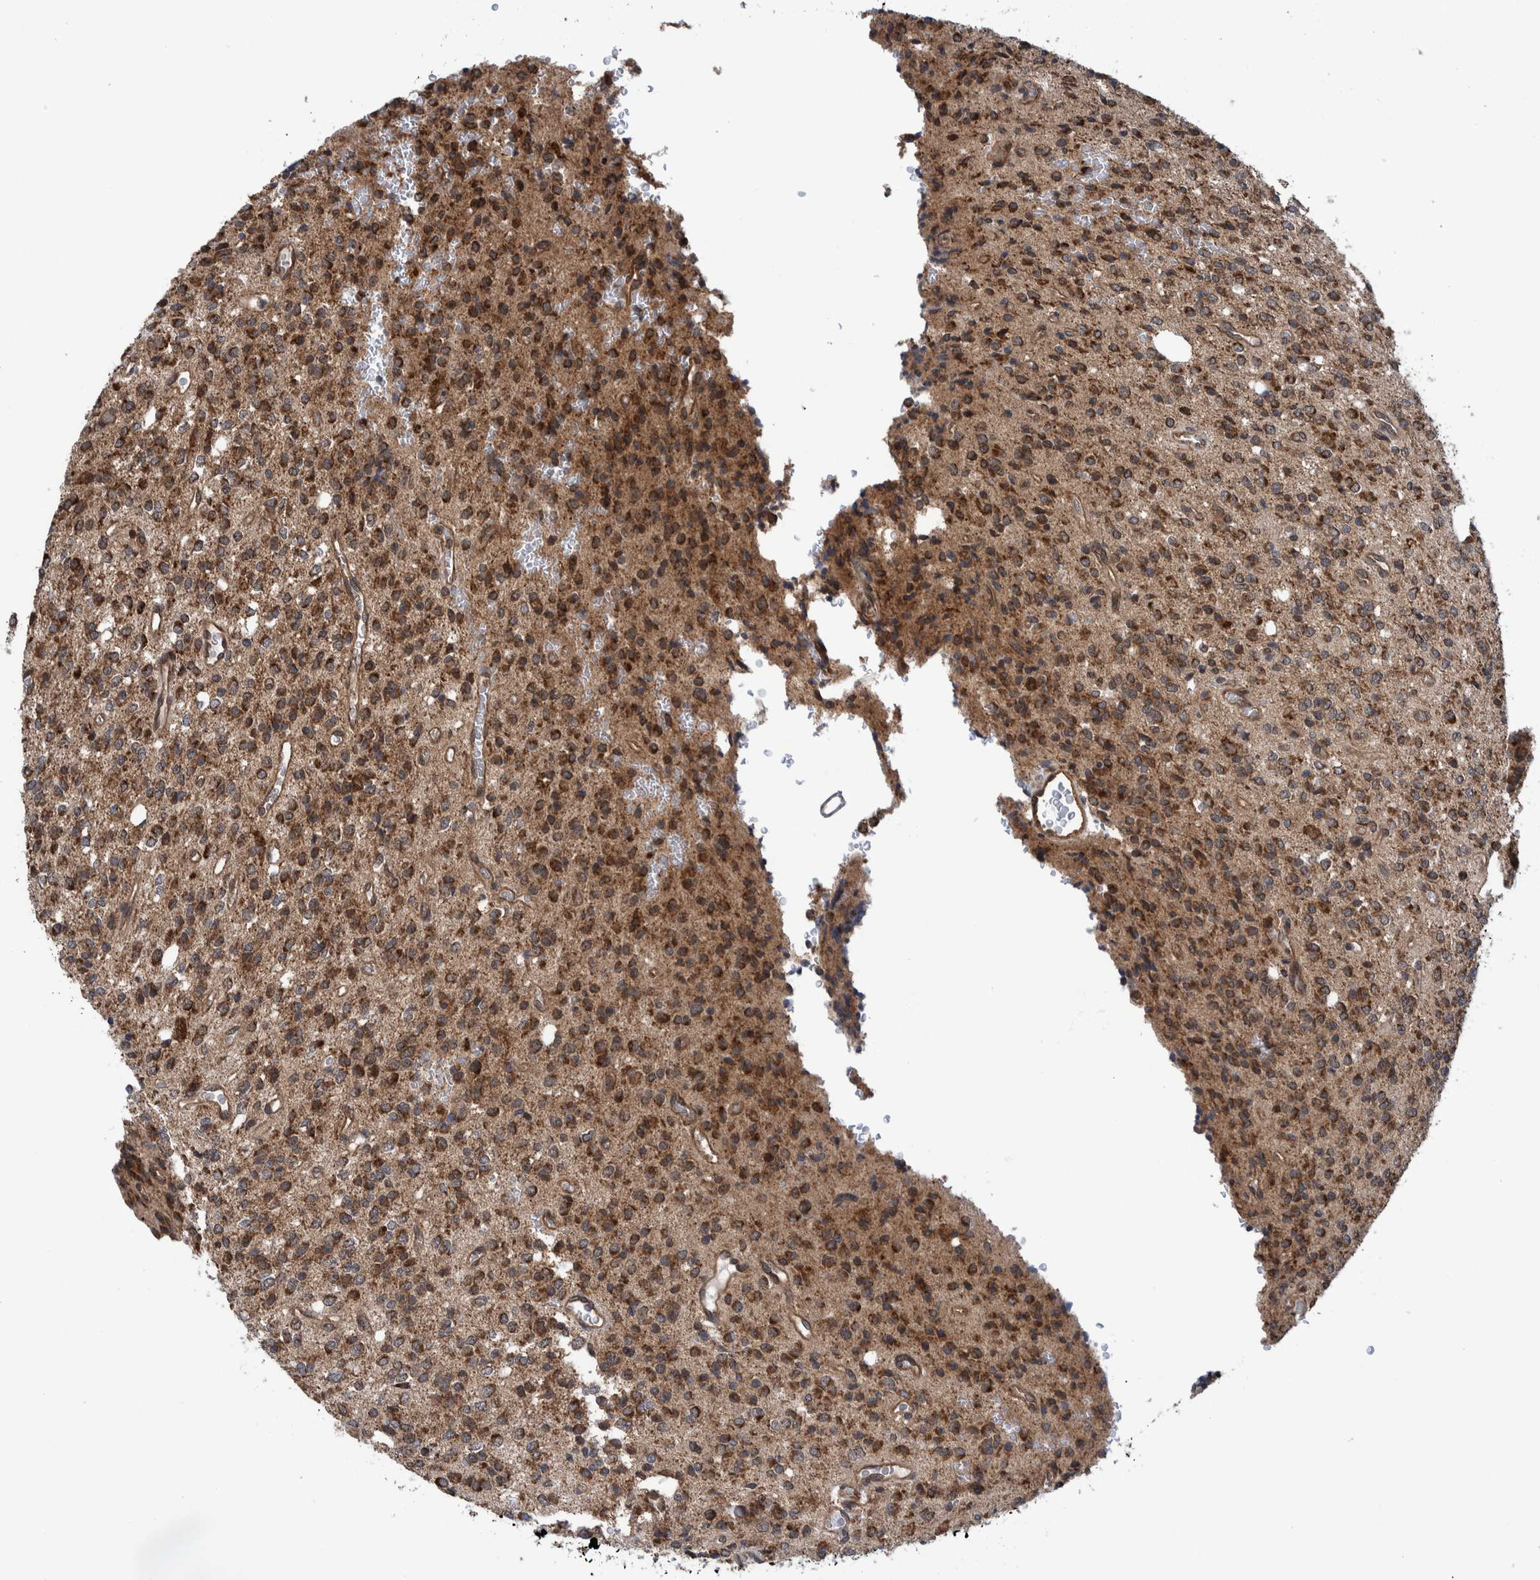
{"staining": {"intensity": "strong", "quantity": ">75%", "location": "cytoplasmic/membranous"}, "tissue": "glioma", "cell_type": "Tumor cells", "image_type": "cancer", "snomed": [{"axis": "morphology", "description": "Glioma, malignant, High grade"}, {"axis": "topography", "description": "Brain"}], "caption": "Immunohistochemistry (IHC) (DAB) staining of human glioma demonstrates strong cytoplasmic/membranous protein positivity in about >75% of tumor cells.", "gene": "MRPS7", "patient": {"sex": "male", "age": 34}}